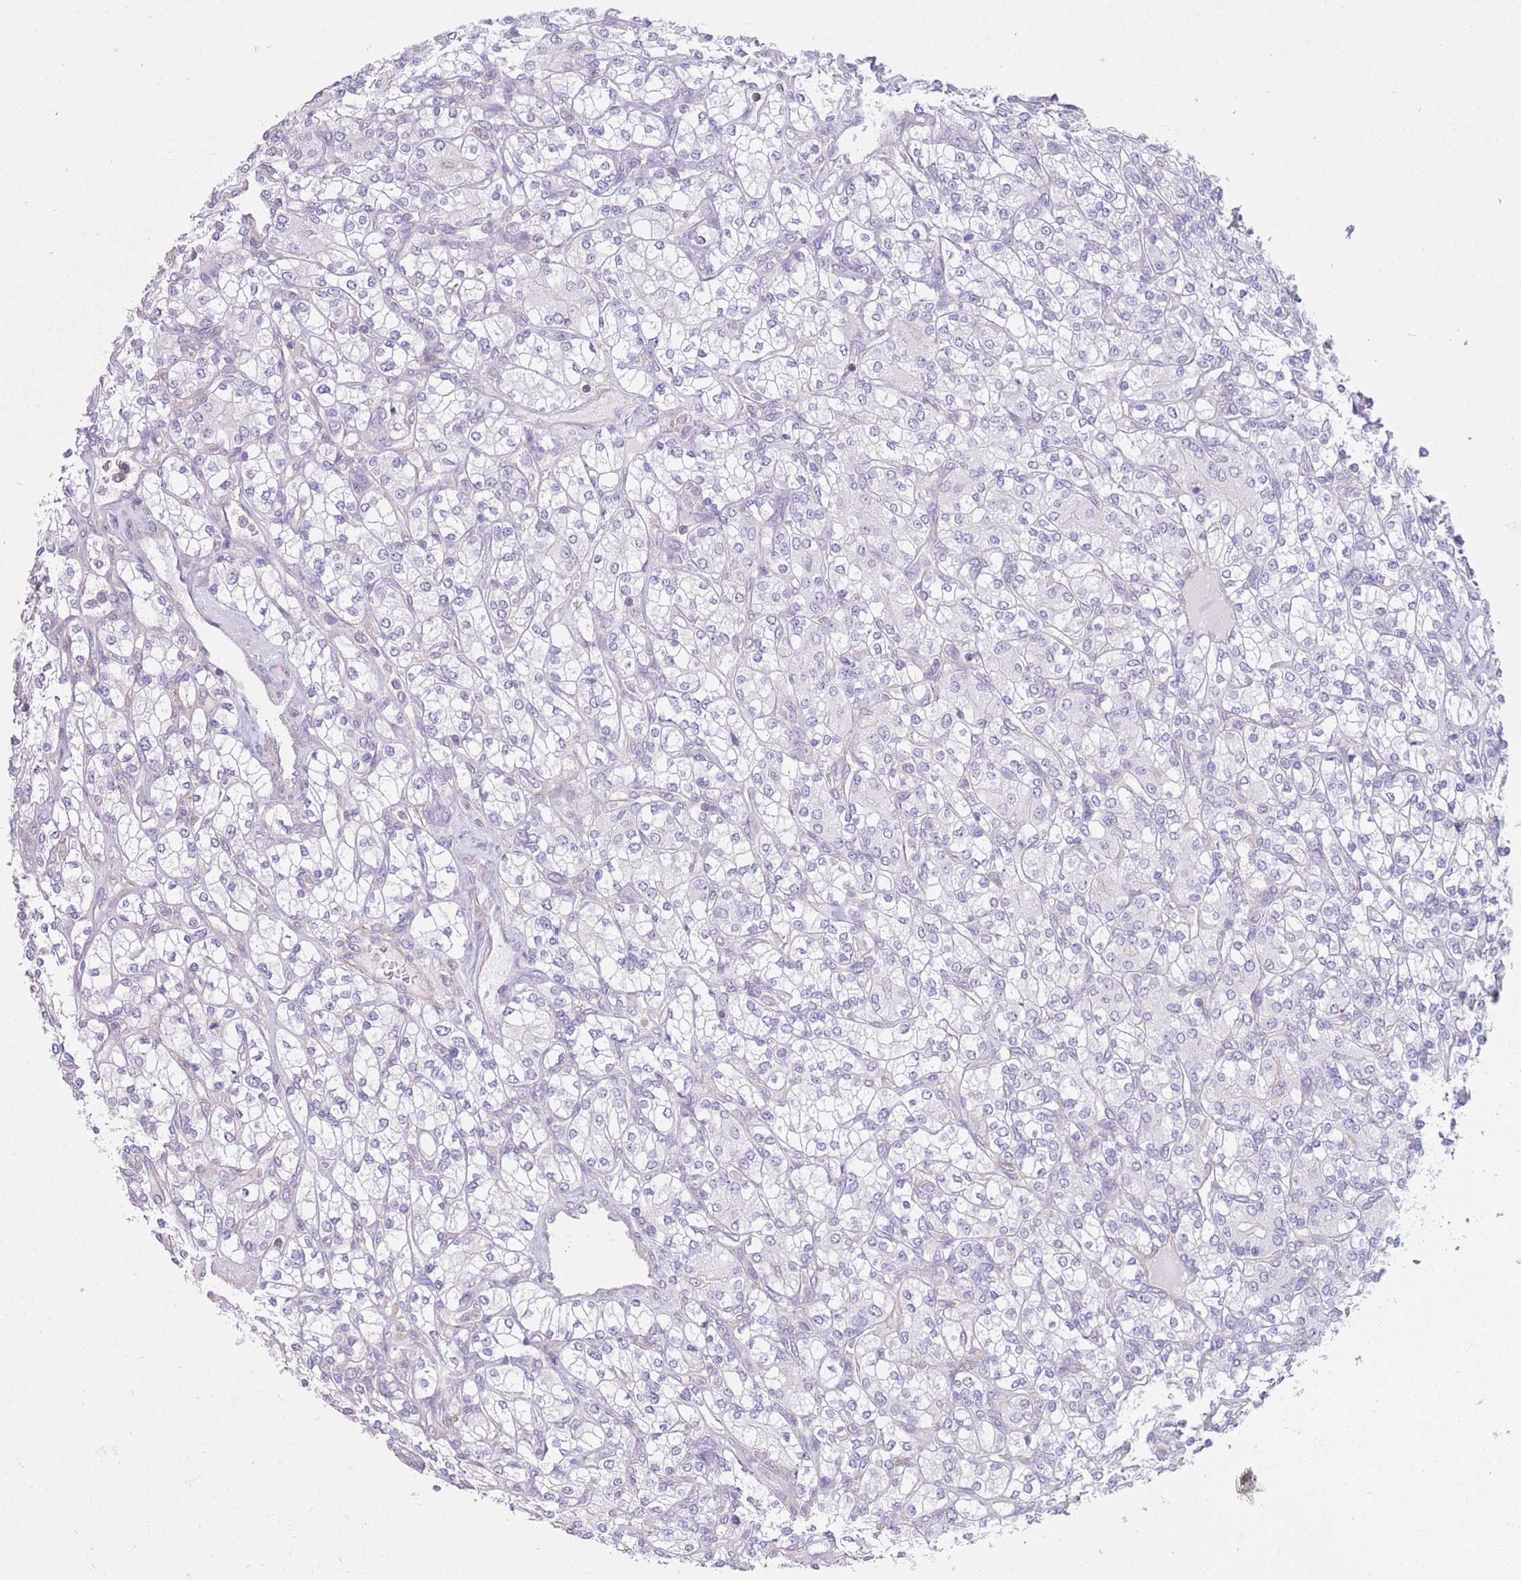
{"staining": {"intensity": "negative", "quantity": "none", "location": "none"}, "tissue": "renal cancer", "cell_type": "Tumor cells", "image_type": "cancer", "snomed": [{"axis": "morphology", "description": "Adenocarcinoma, NOS"}, {"axis": "topography", "description": "Kidney"}], "caption": "Immunohistochemical staining of human renal adenocarcinoma exhibits no significant positivity in tumor cells.", "gene": "PDHA1", "patient": {"sex": "male", "age": 77}}